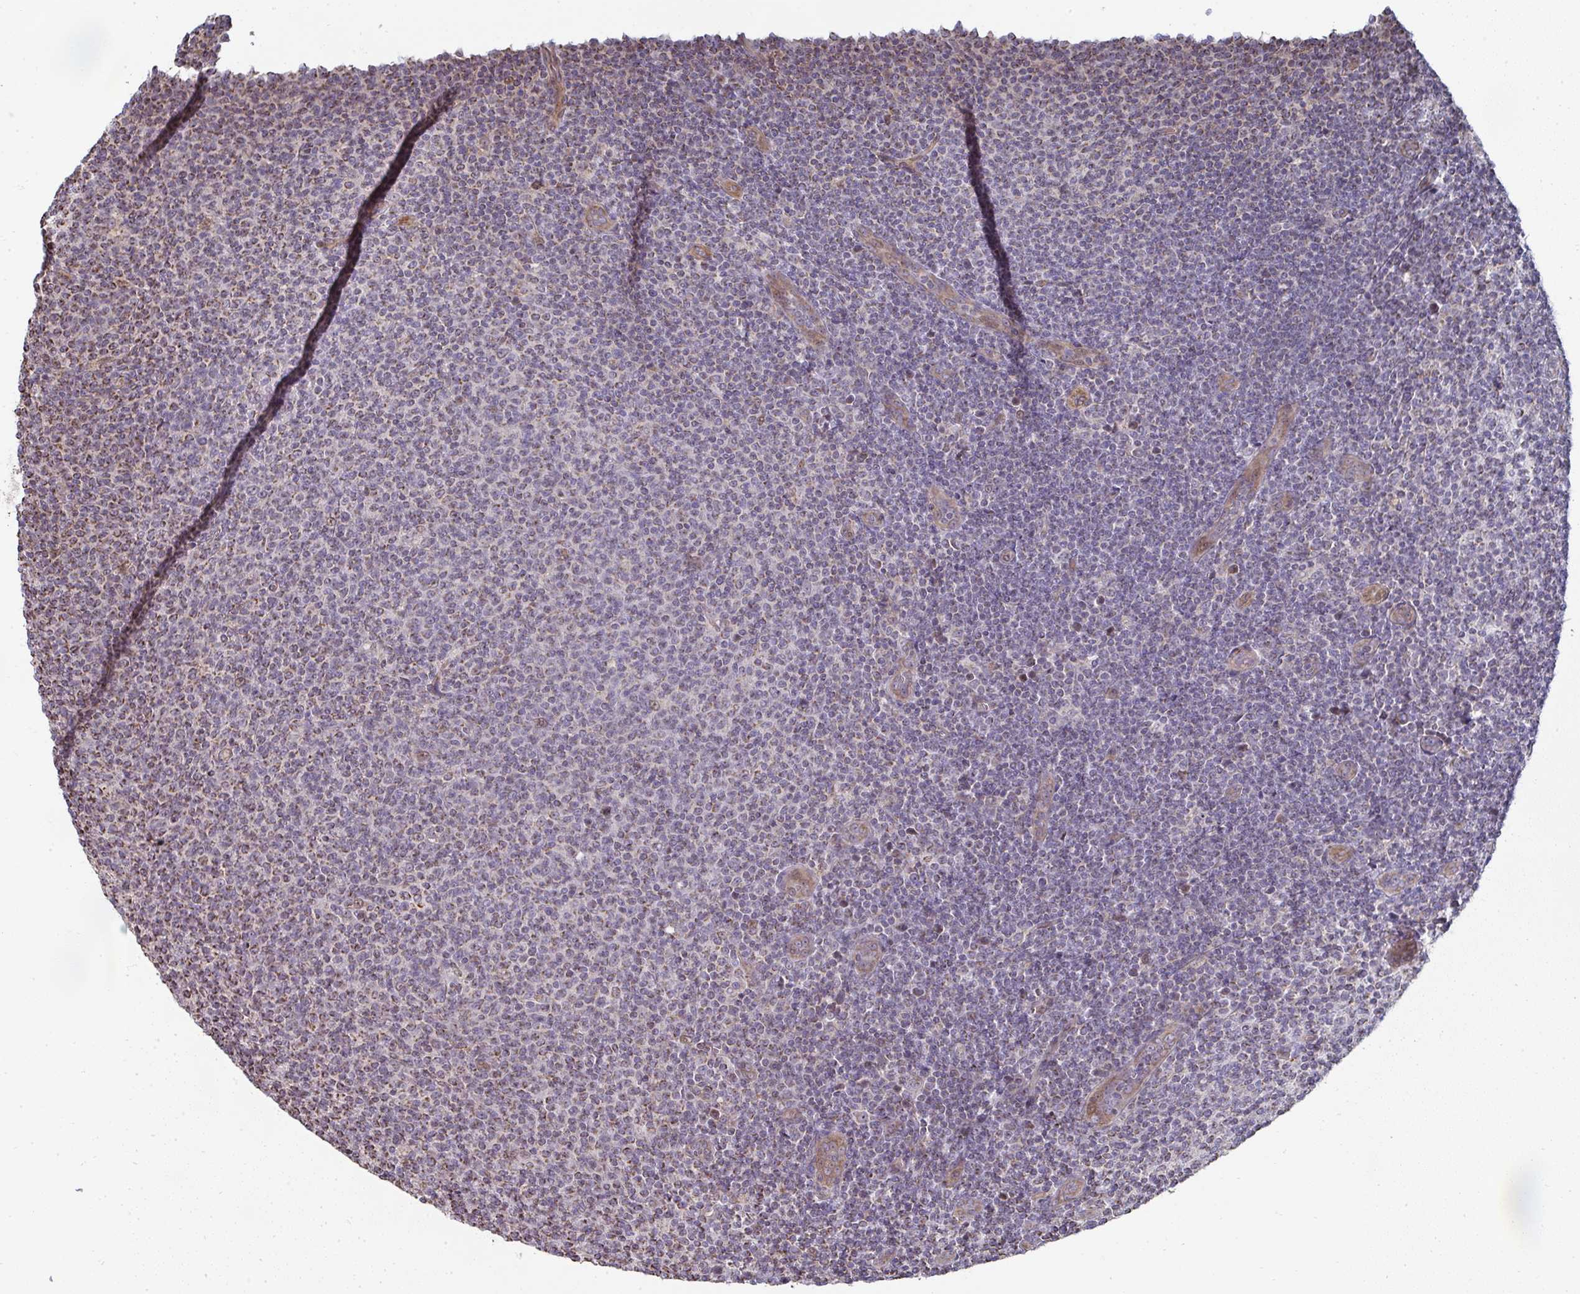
{"staining": {"intensity": "moderate", "quantity": "<25%", "location": "cytoplasmic/membranous"}, "tissue": "lymphoma", "cell_type": "Tumor cells", "image_type": "cancer", "snomed": [{"axis": "morphology", "description": "Malignant lymphoma, non-Hodgkin's type, Low grade"}, {"axis": "topography", "description": "Lymph node"}], "caption": "This is an image of IHC staining of lymphoma, which shows moderate expression in the cytoplasmic/membranous of tumor cells.", "gene": "AGTPBP1", "patient": {"sex": "male", "age": 66}}